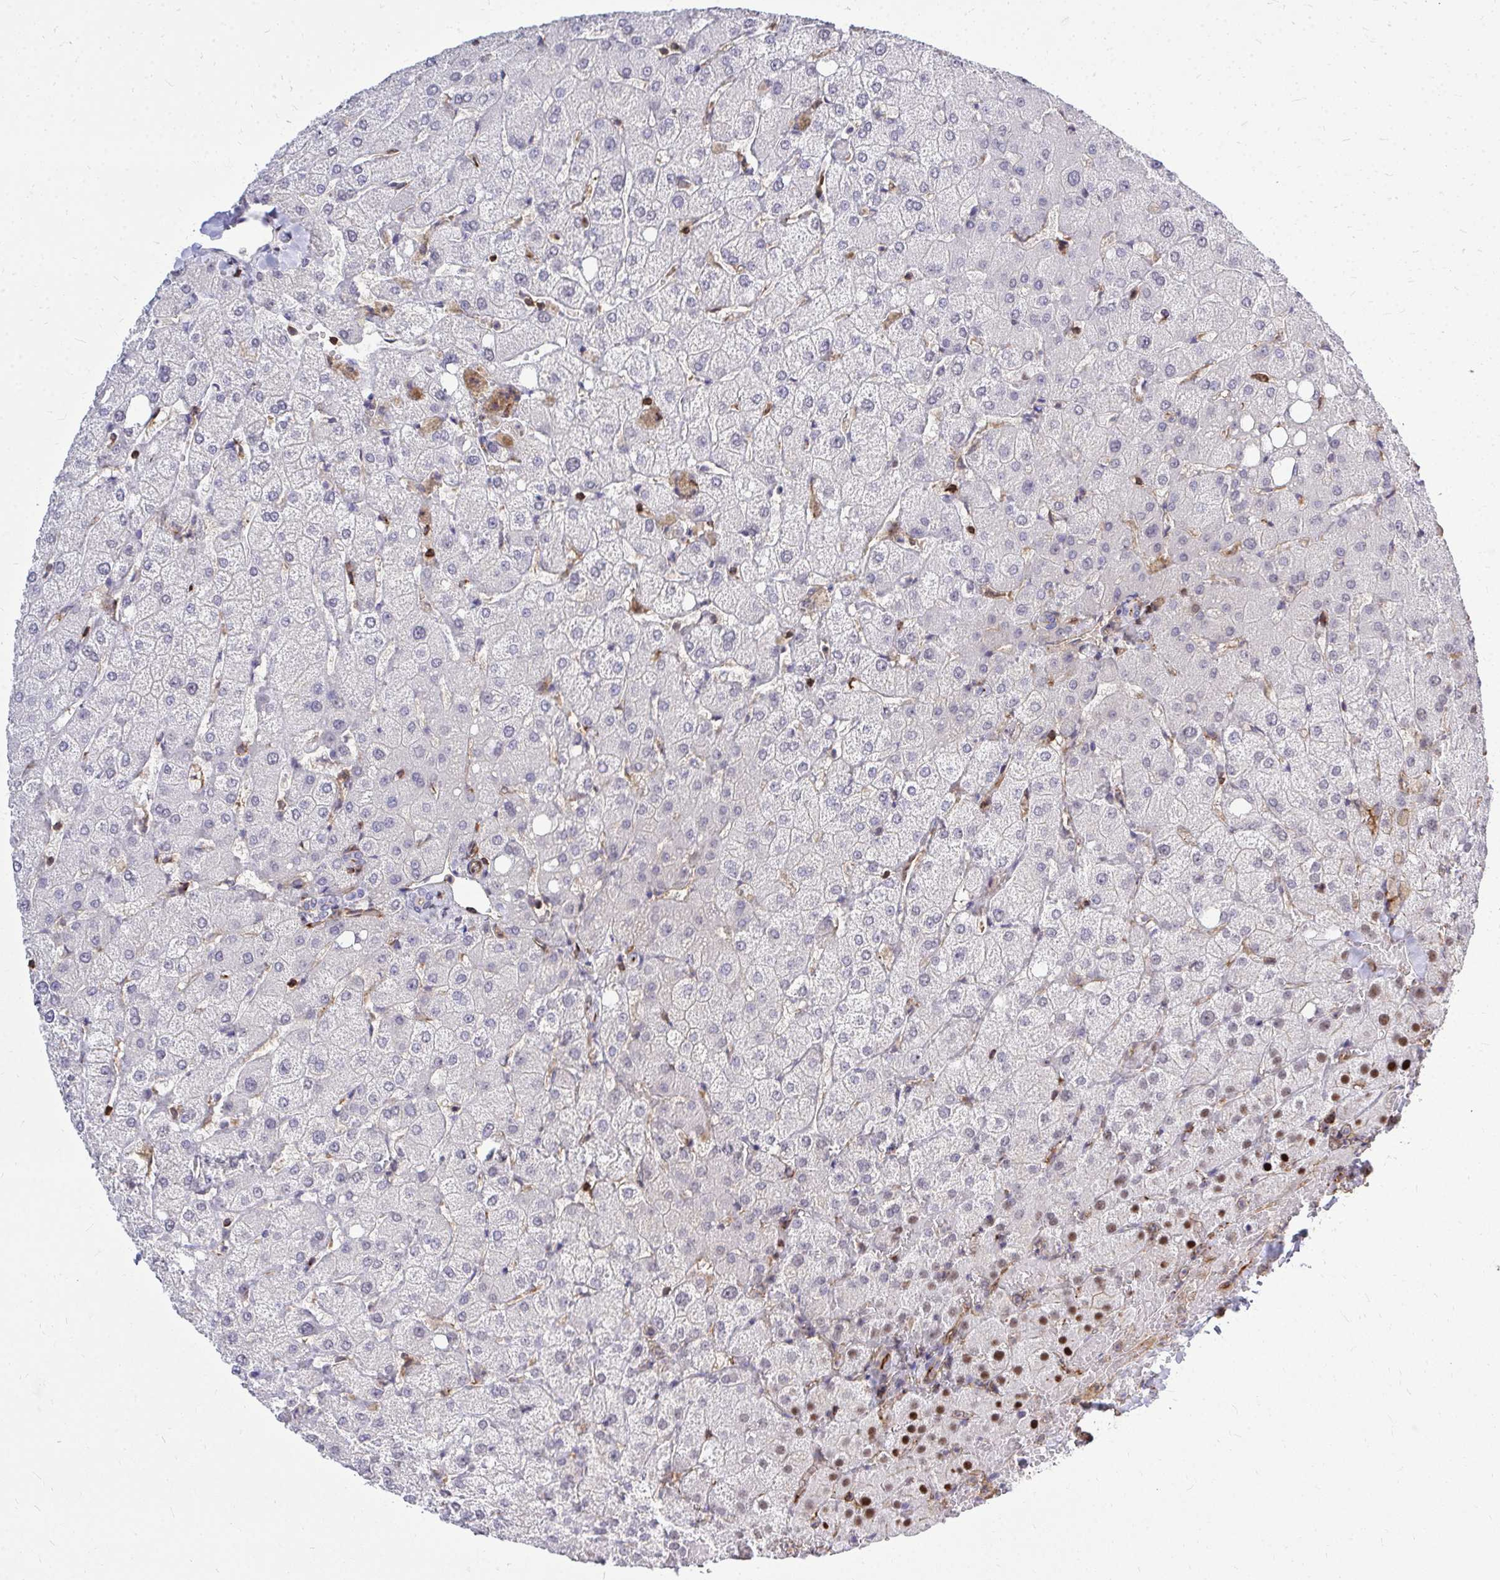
{"staining": {"intensity": "negative", "quantity": "none", "location": "none"}, "tissue": "liver", "cell_type": "Cholangiocytes", "image_type": "normal", "snomed": [{"axis": "morphology", "description": "Normal tissue, NOS"}, {"axis": "topography", "description": "Liver"}], "caption": "High power microscopy photomicrograph of an immunohistochemistry (IHC) micrograph of unremarkable liver, revealing no significant staining in cholangiocytes.", "gene": "FOXN3", "patient": {"sex": "female", "age": 54}}